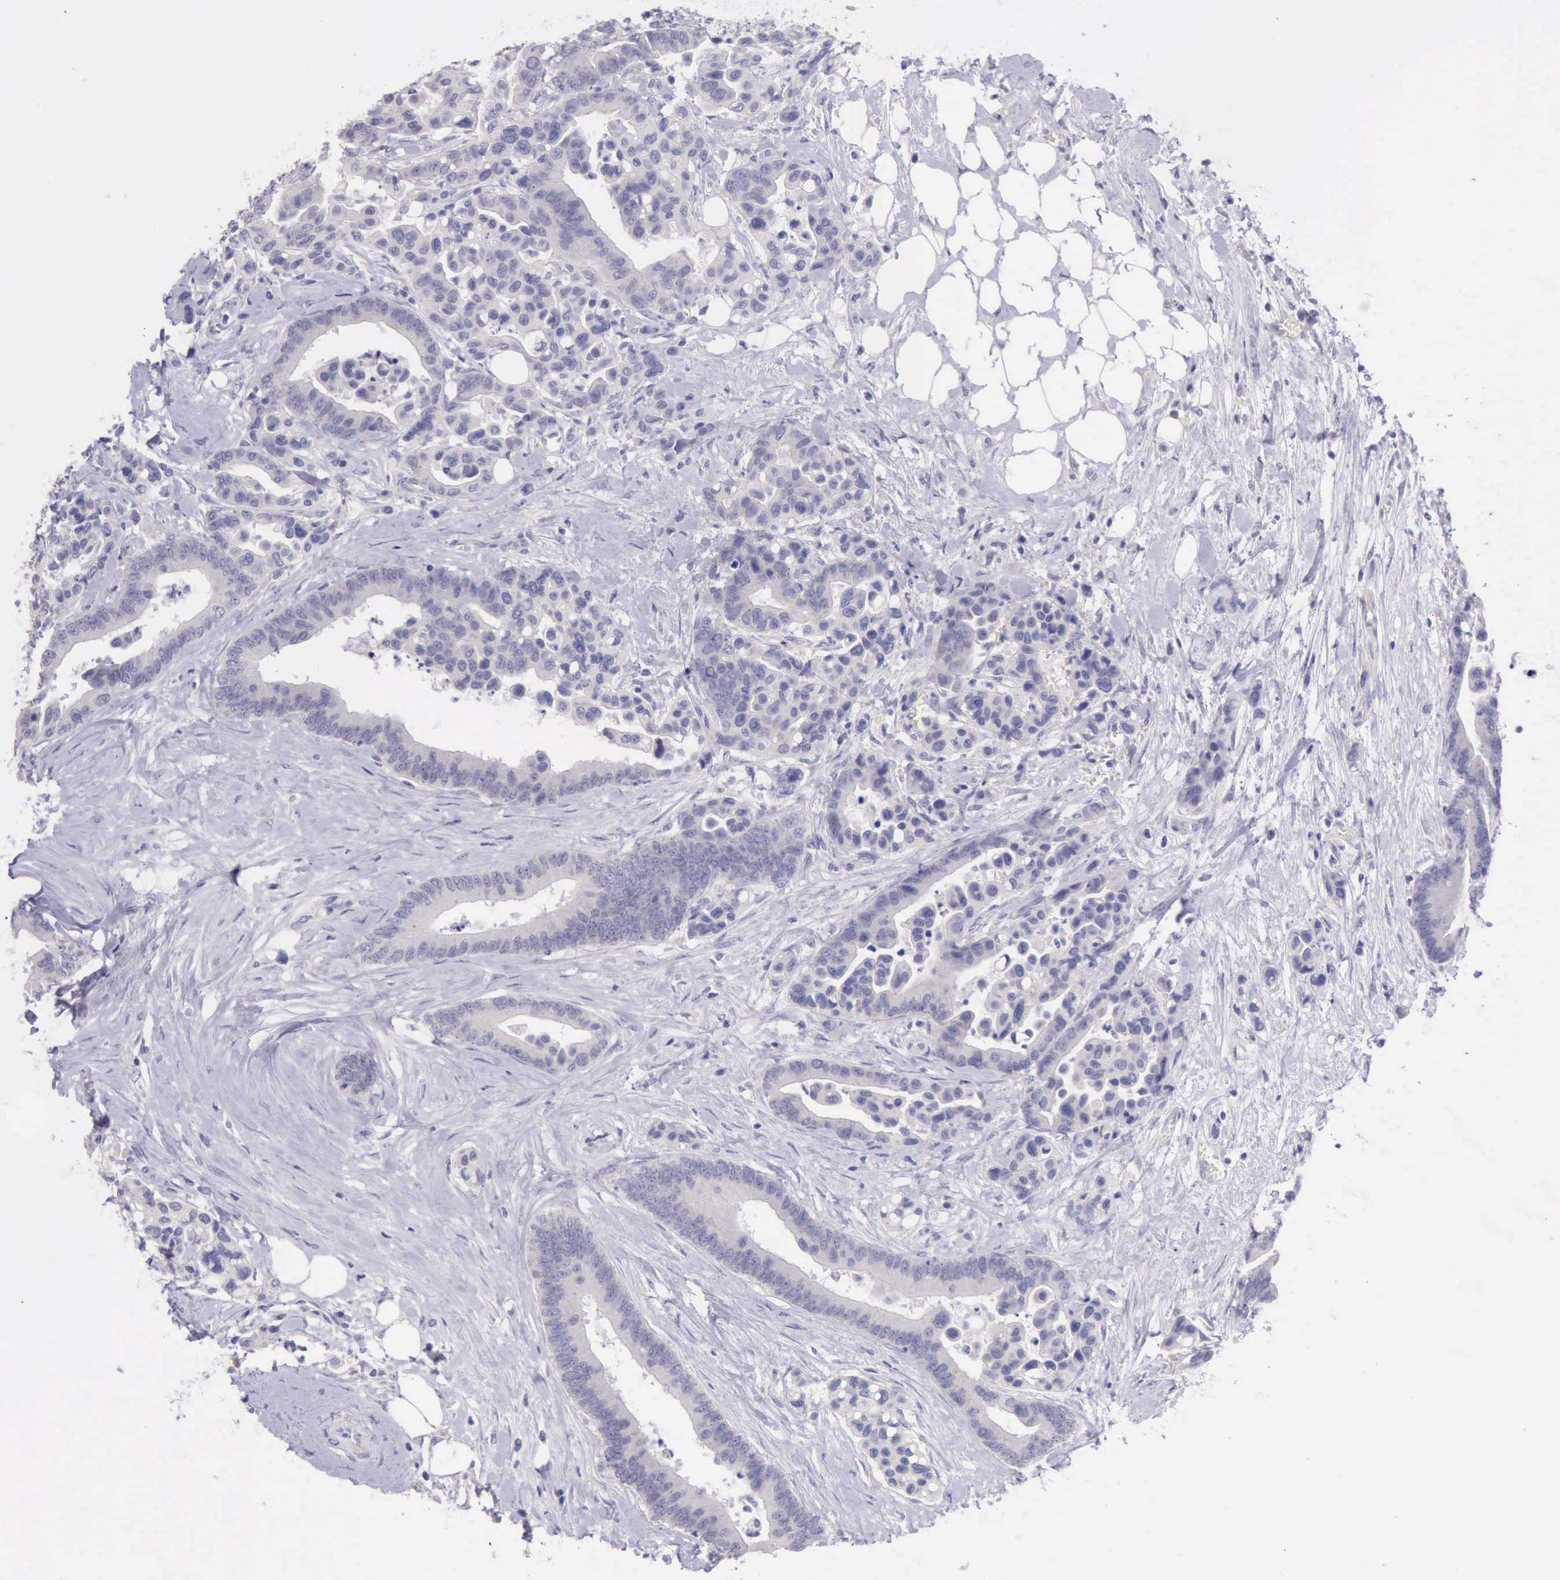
{"staining": {"intensity": "negative", "quantity": "none", "location": "none"}, "tissue": "colorectal cancer", "cell_type": "Tumor cells", "image_type": "cancer", "snomed": [{"axis": "morphology", "description": "Adenocarcinoma, NOS"}, {"axis": "topography", "description": "Colon"}], "caption": "A micrograph of colorectal cancer (adenocarcinoma) stained for a protein shows no brown staining in tumor cells.", "gene": "LRFN5", "patient": {"sex": "male", "age": 82}}